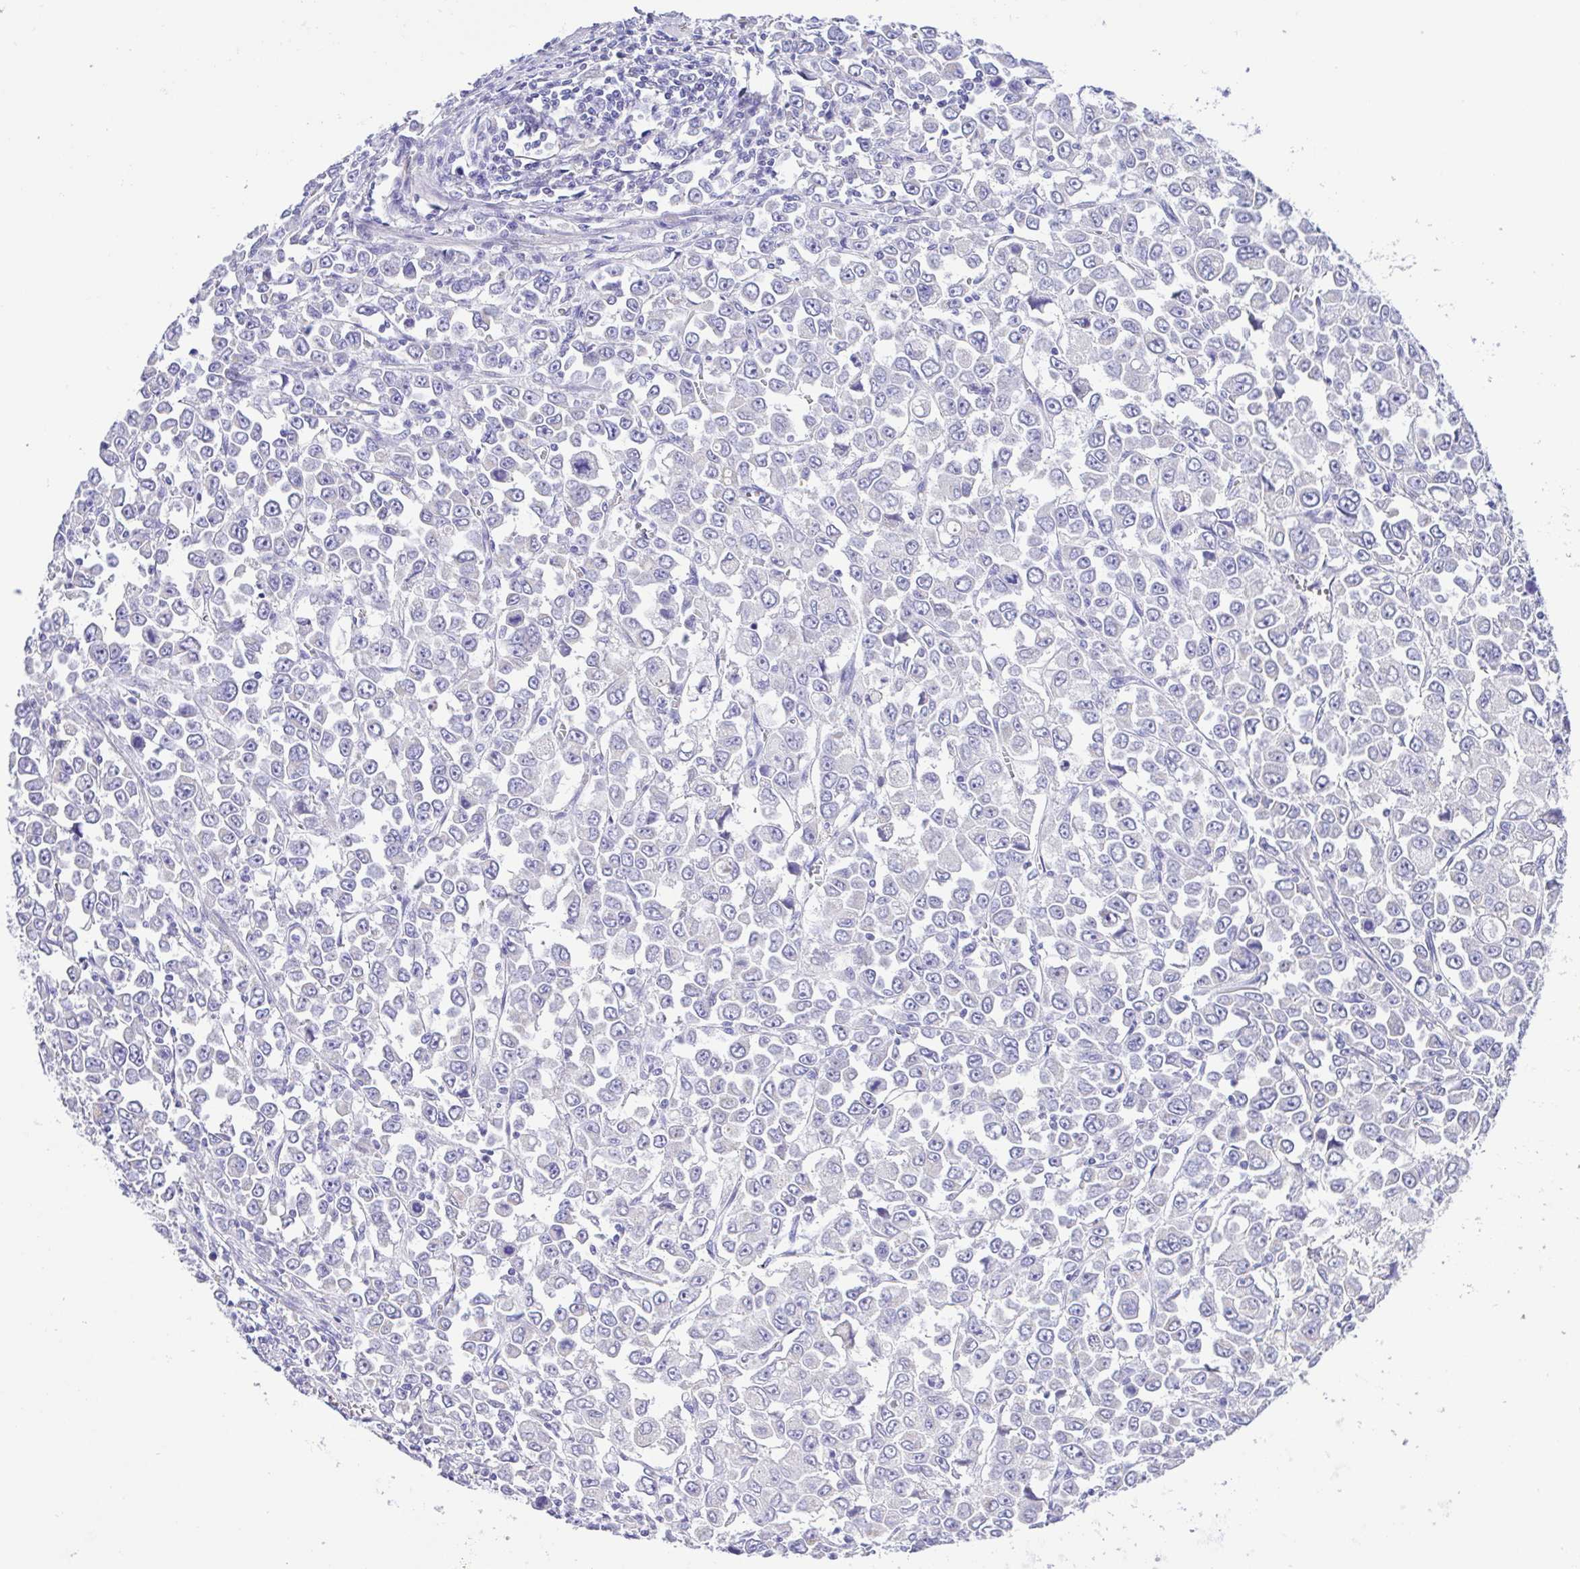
{"staining": {"intensity": "negative", "quantity": "none", "location": "none"}, "tissue": "stomach cancer", "cell_type": "Tumor cells", "image_type": "cancer", "snomed": [{"axis": "morphology", "description": "Adenocarcinoma, NOS"}, {"axis": "topography", "description": "Stomach, upper"}], "caption": "The IHC histopathology image has no significant expression in tumor cells of adenocarcinoma (stomach) tissue. (DAB IHC, high magnification).", "gene": "CD72", "patient": {"sex": "male", "age": 70}}